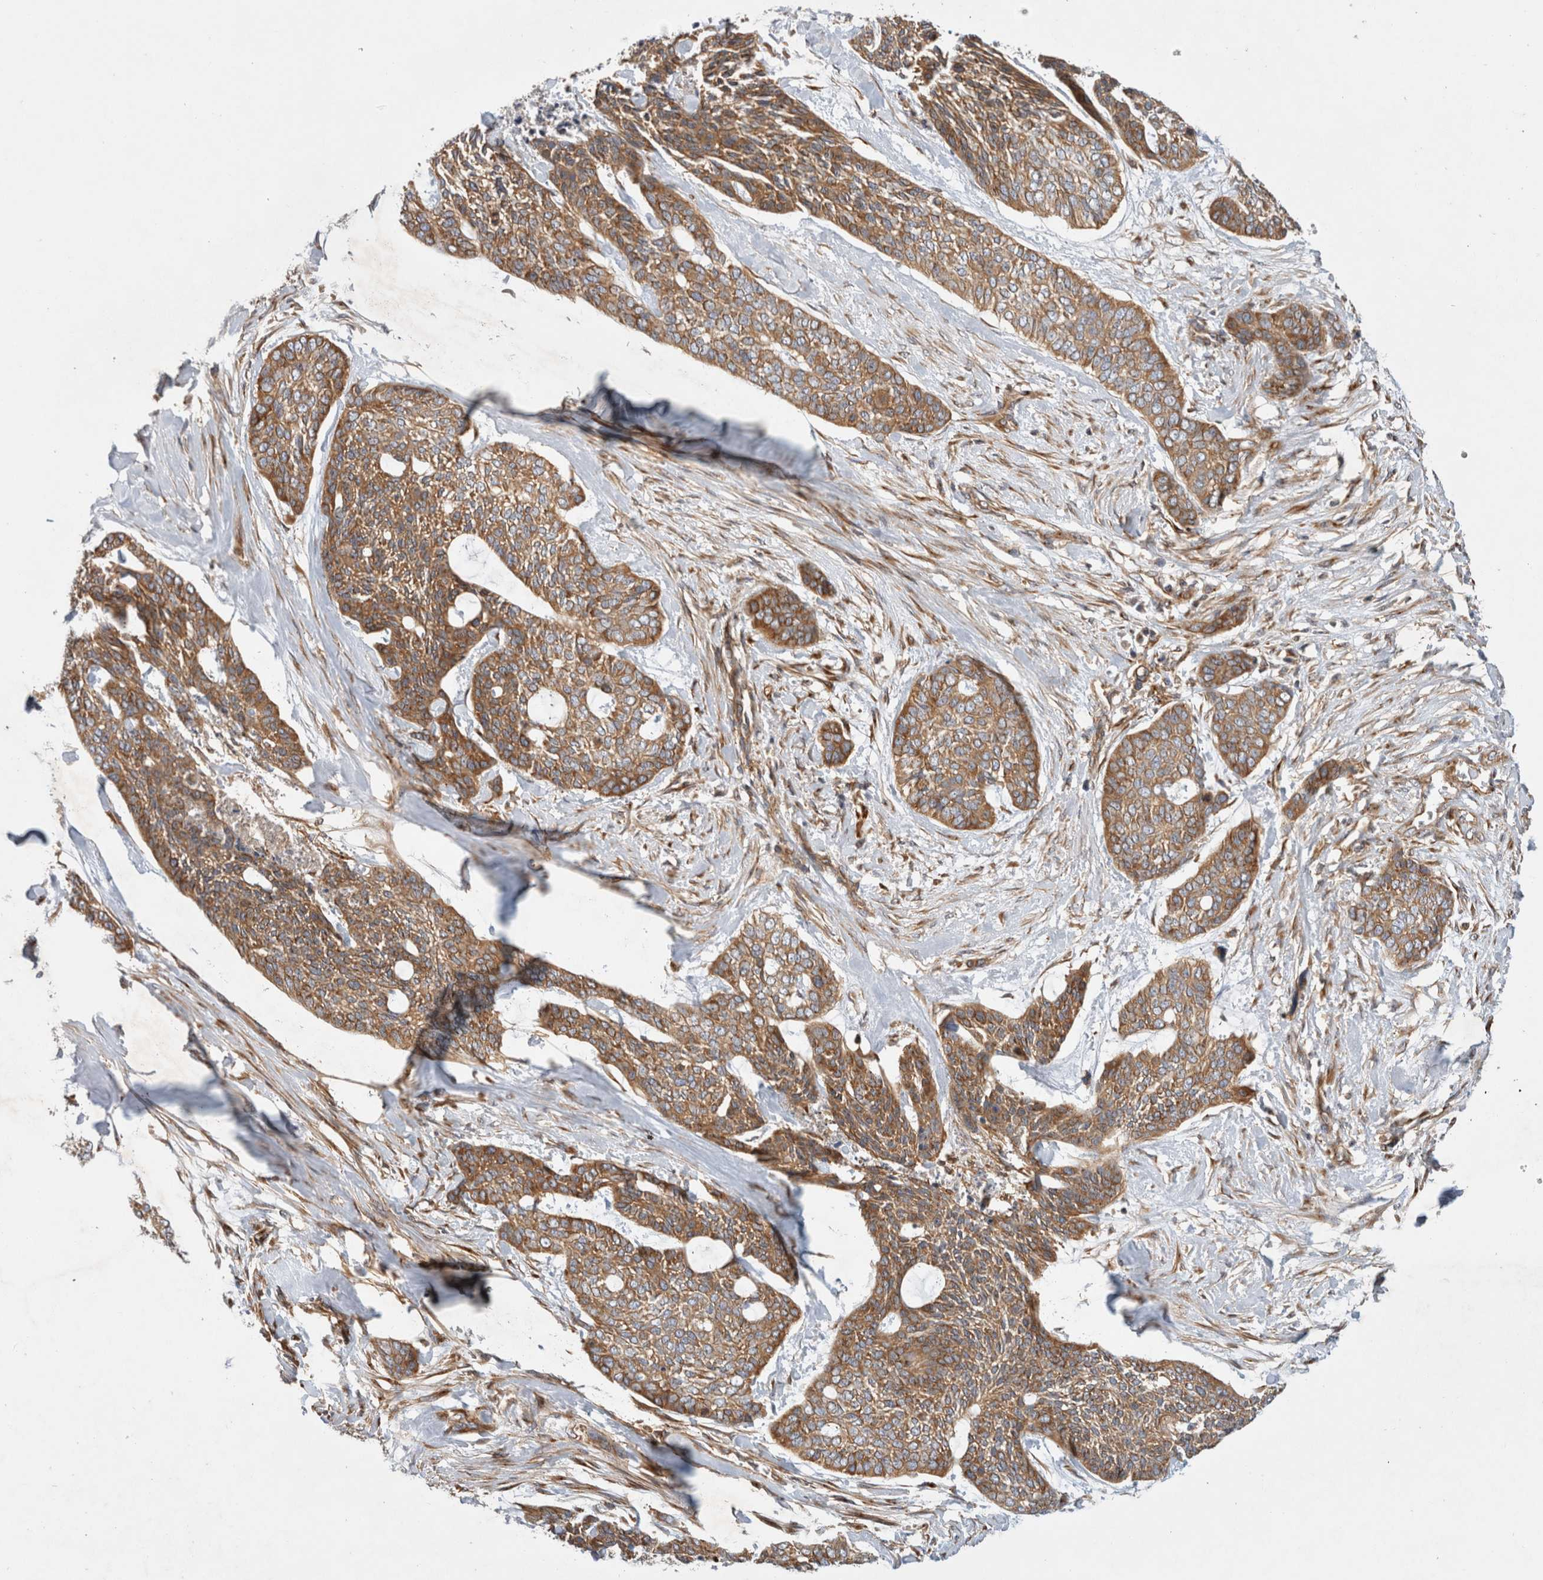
{"staining": {"intensity": "moderate", "quantity": ">75%", "location": "cytoplasmic/membranous"}, "tissue": "skin cancer", "cell_type": "Tumor cells", "image_type": "cancer", "snomed": [{"axis": "morphology", "description": "Basal cell carcinoma"}, {"axis": "topography", "description": "Skin"}], "caption": "Immunohistochemical staining of human skin basal cell carcinoma demonstrates medium levels of moderate cytoplasmic/membranous protein expression in approximately >75% of tumor cells. (DAB IHC, brown staining for protein, blue staining for nuclei).", "gene": "GPR150", "patient": {"sex": "female", "age": 64}}